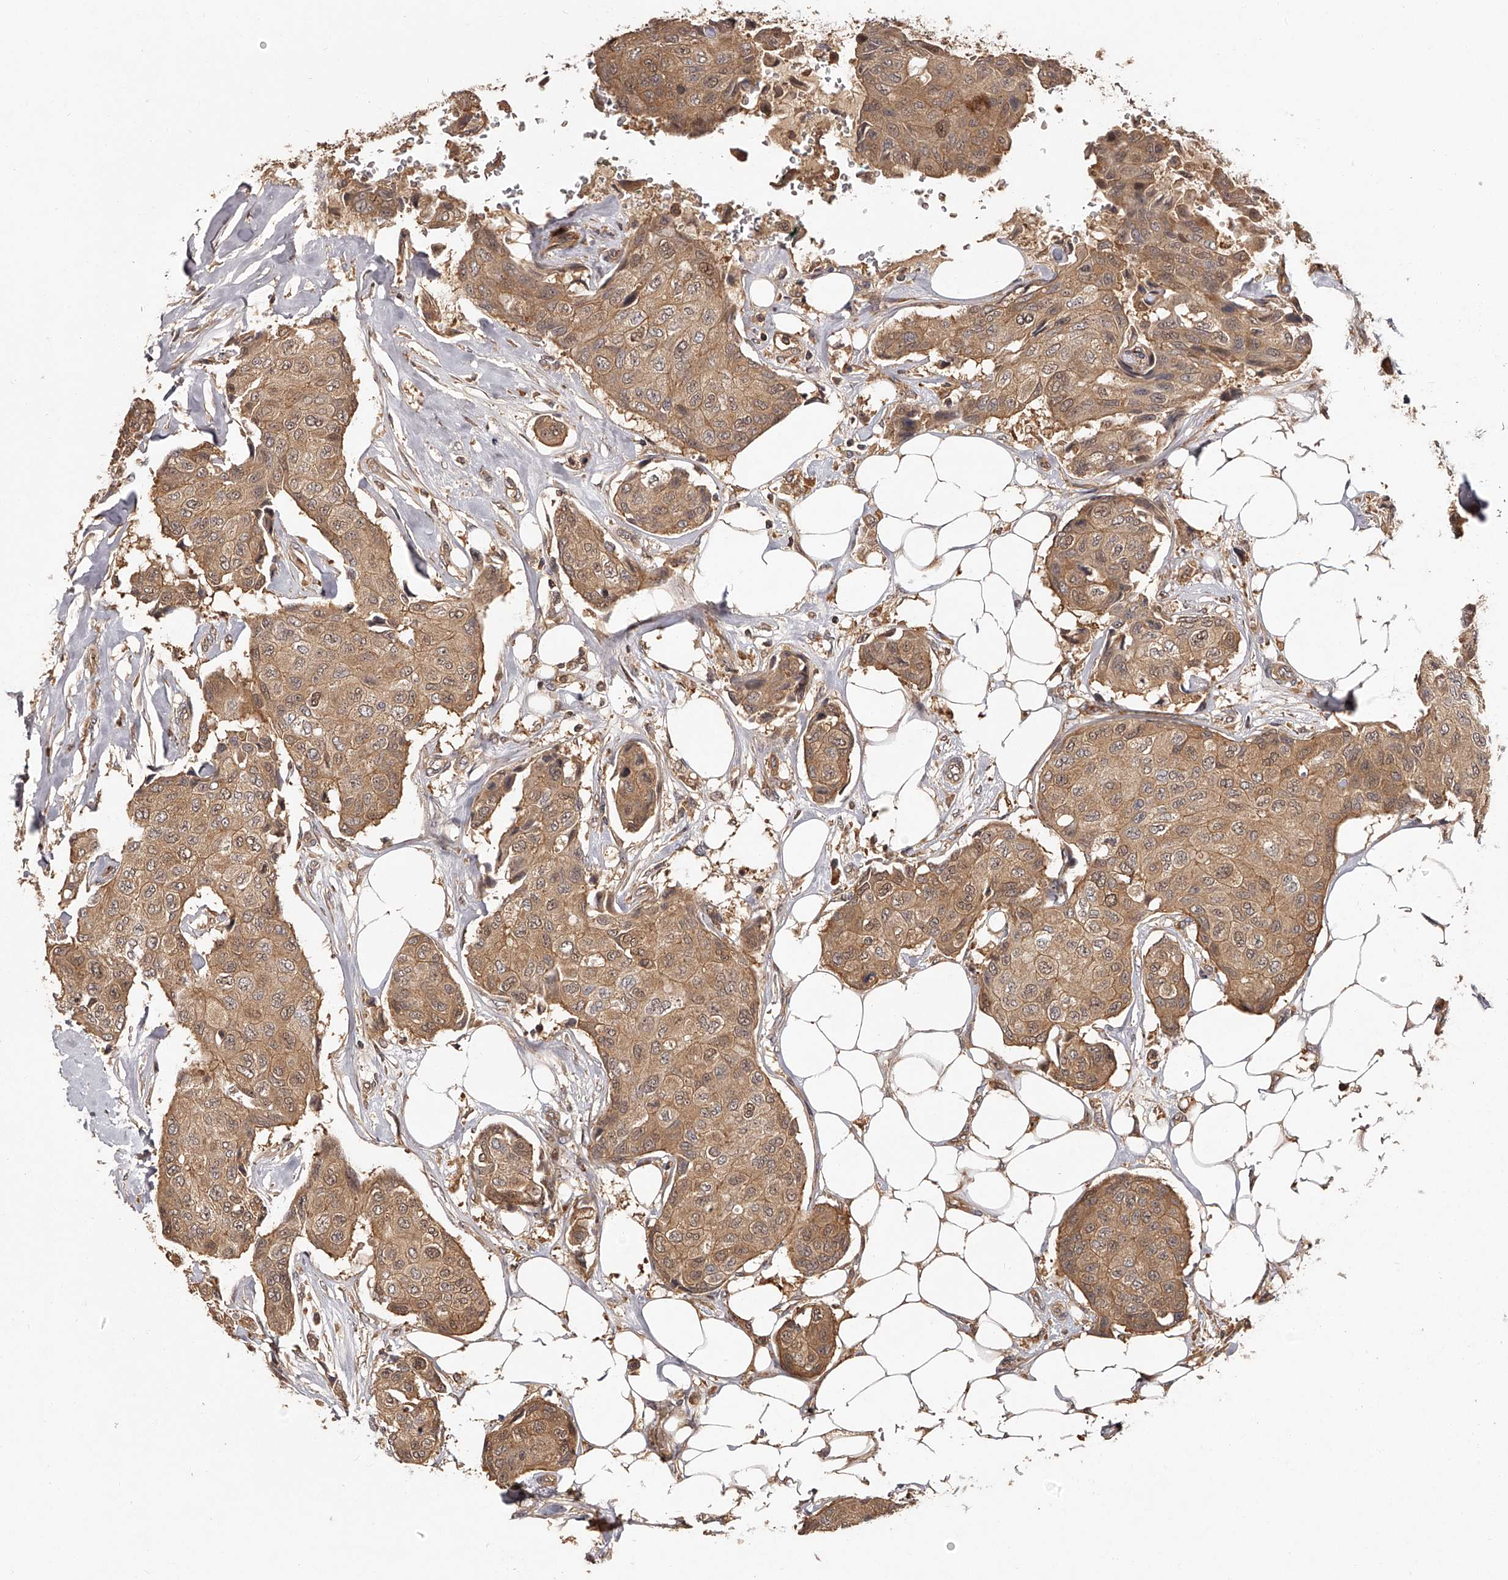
{"staining": {"intensity": "moderate", "quantity": ">75%", "location": "cytoplasmic/membranous,nuclear"}, "tissue": "breast cancer", "cell_type": "Tumor cells", "image_type": "cancer", "snomed": [{"axis": "morphology", "description": "Duct carcinoma"}, {"axis": "topography", "description": "Breast"}], "caption": "Moderate cytoplasmic/membranous and nuclear positivity for a protein is present in approximately >75% of tumor cells of breast cancer (infiltrating ductal carcinoma) using immunohistochemistry (IHC).", "gene": "CRYZL1", "patient": {"sex": "female", "age": 80}}